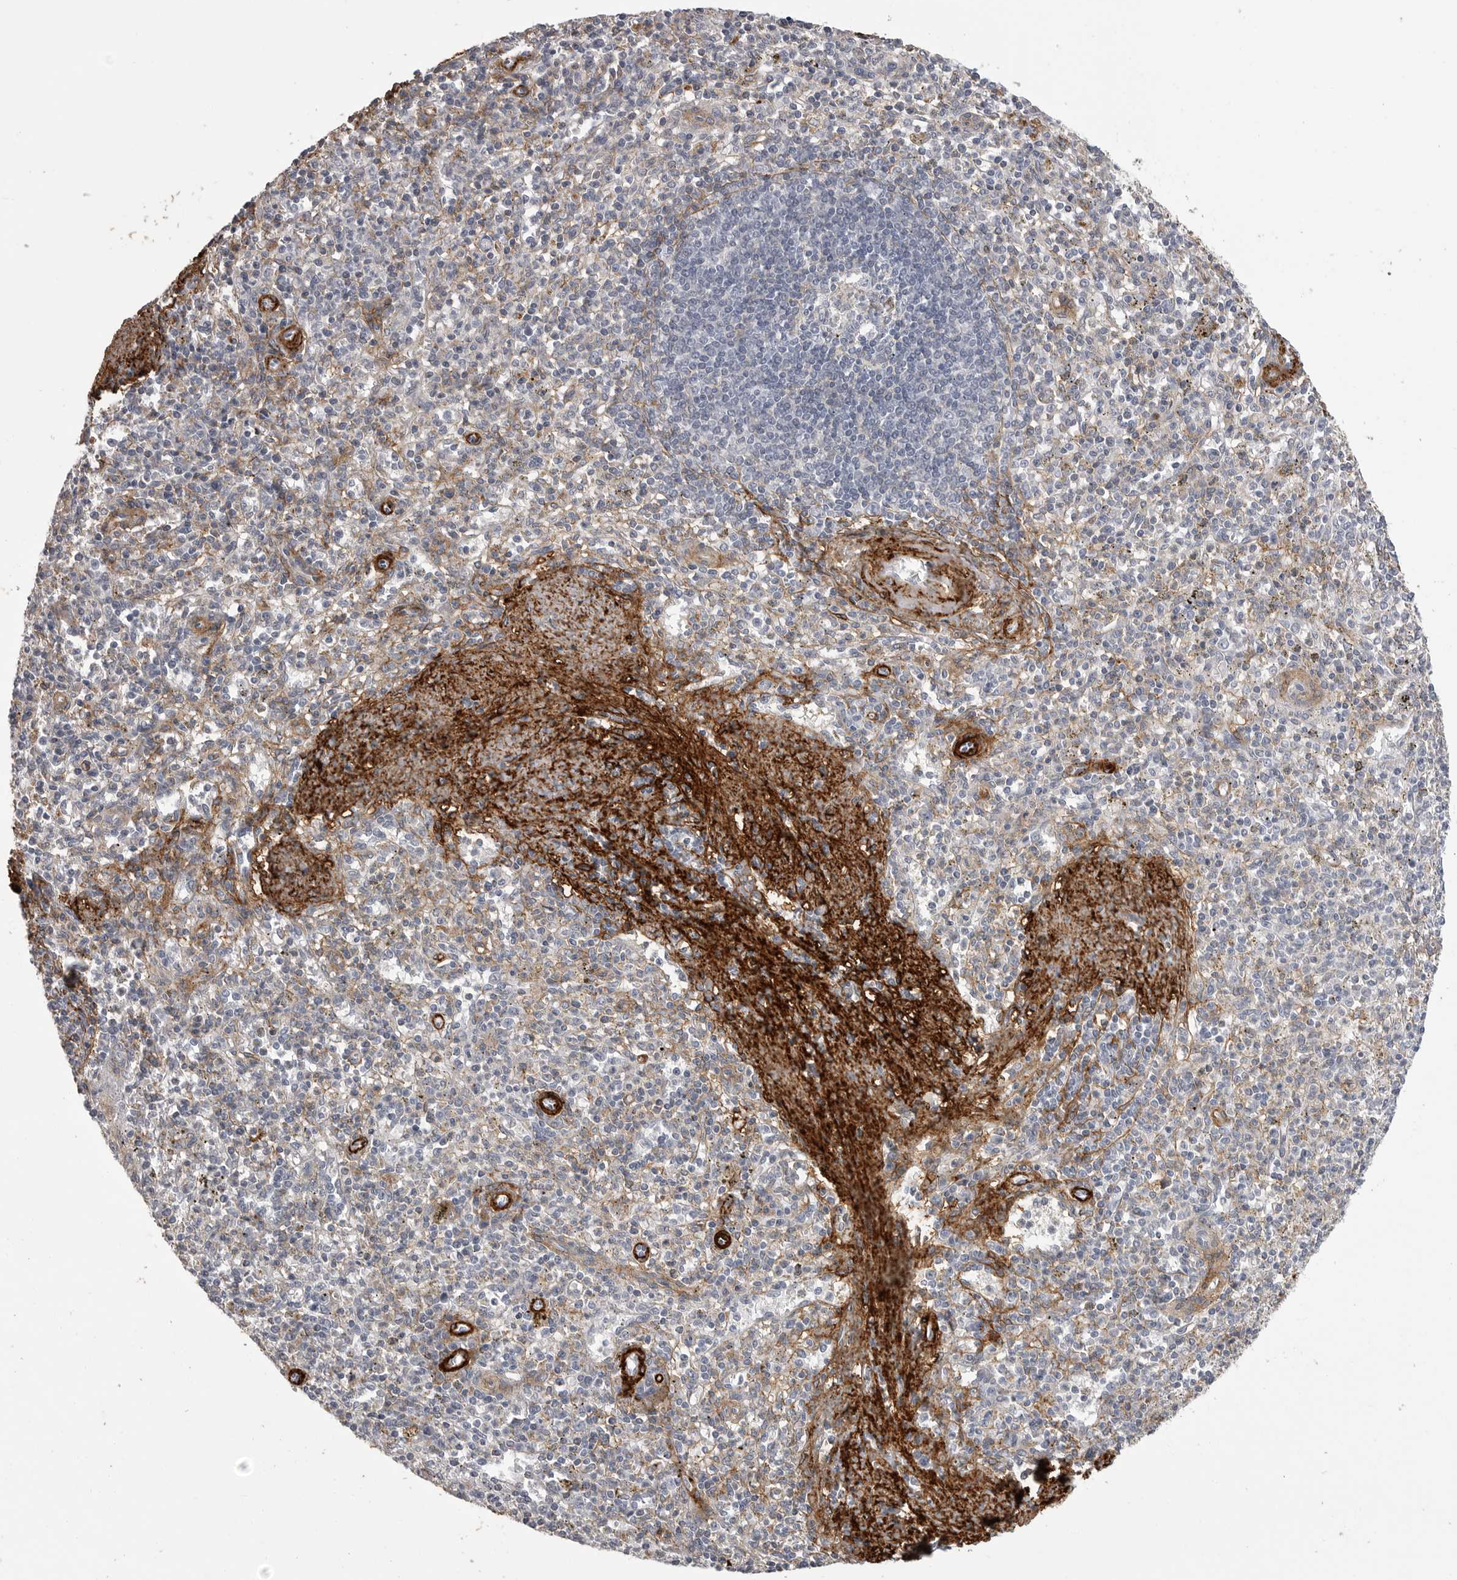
{"staining": {"intensity": "negative", "quantity": "none", "location": "none"}, "tissue": "spleen", "cell_type": "Cells in red pulp", "image_type": "normal", "snomed": [{"axis": "morphology", "description": "Normal tissue, NOS"}, {"axis": "topography", "description": "Spleen"}], "caption": "A photomicrograph of human spleen is negative for staining in cells in red pulp. The staining was performed using DAB to visualize the protein expression in brown, while the nuclei were stained in blue with hematoxylin (Magnification: 20x).", "gene": "AOC3", "patient": {"sex": "male", "age": 72}}